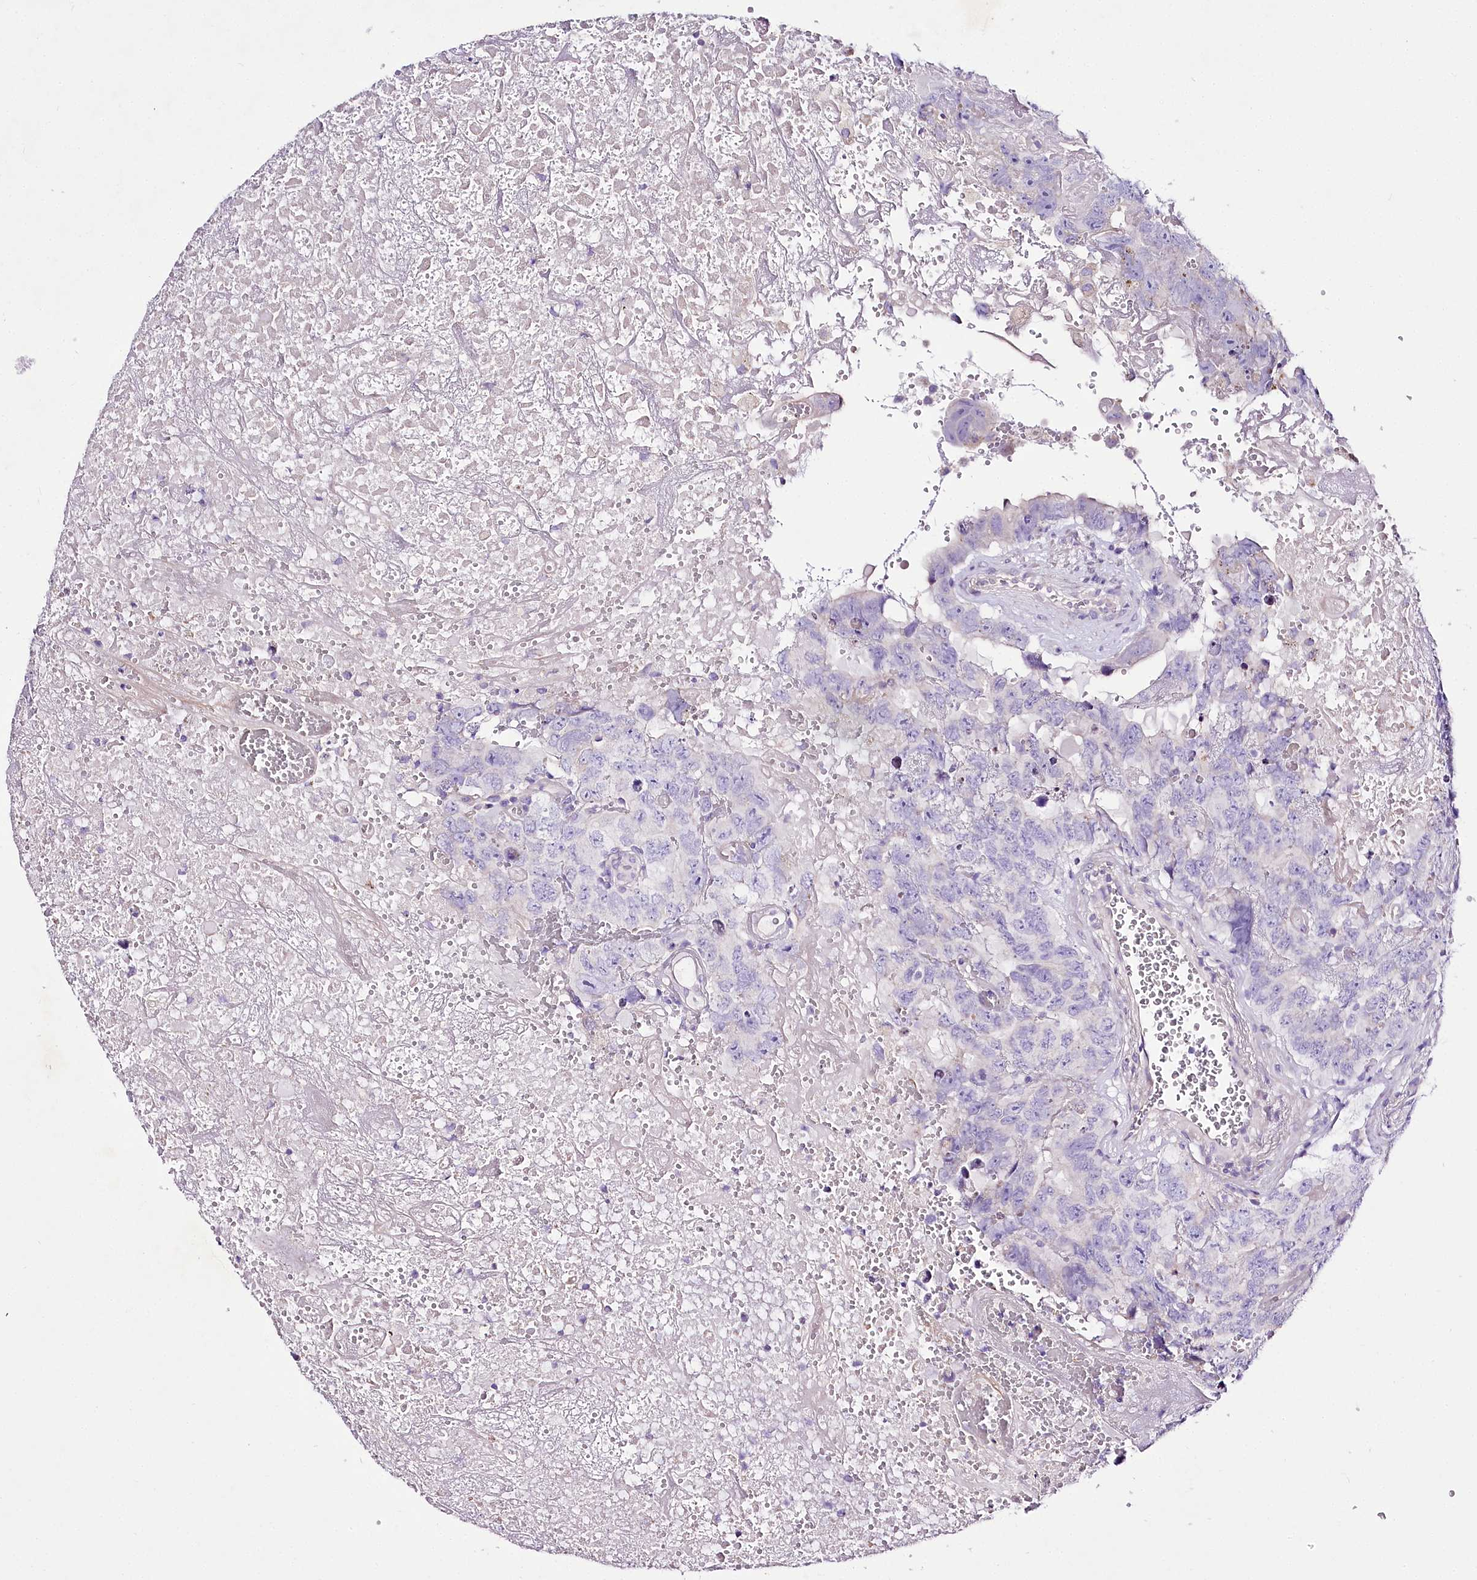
{"staining": {"intensity": "negative", "quantity": "none", "location": "none"}, "tissue": "testis cancer", "cell_type": "Tumor cells", "image_type": "cancer", "snomed": [{"axis": "morphology", "description": "Carcinoma, Embryonal, NOS"}, {"axis": "topography", "description": "Testis"}], "caption": "Testis embryonal carcinoma was stained to show a protein in brown. There is no significant positivity in tumor cells.", "gene": "LRRC14B", "patient": {"sex": "male", "age": 45}}